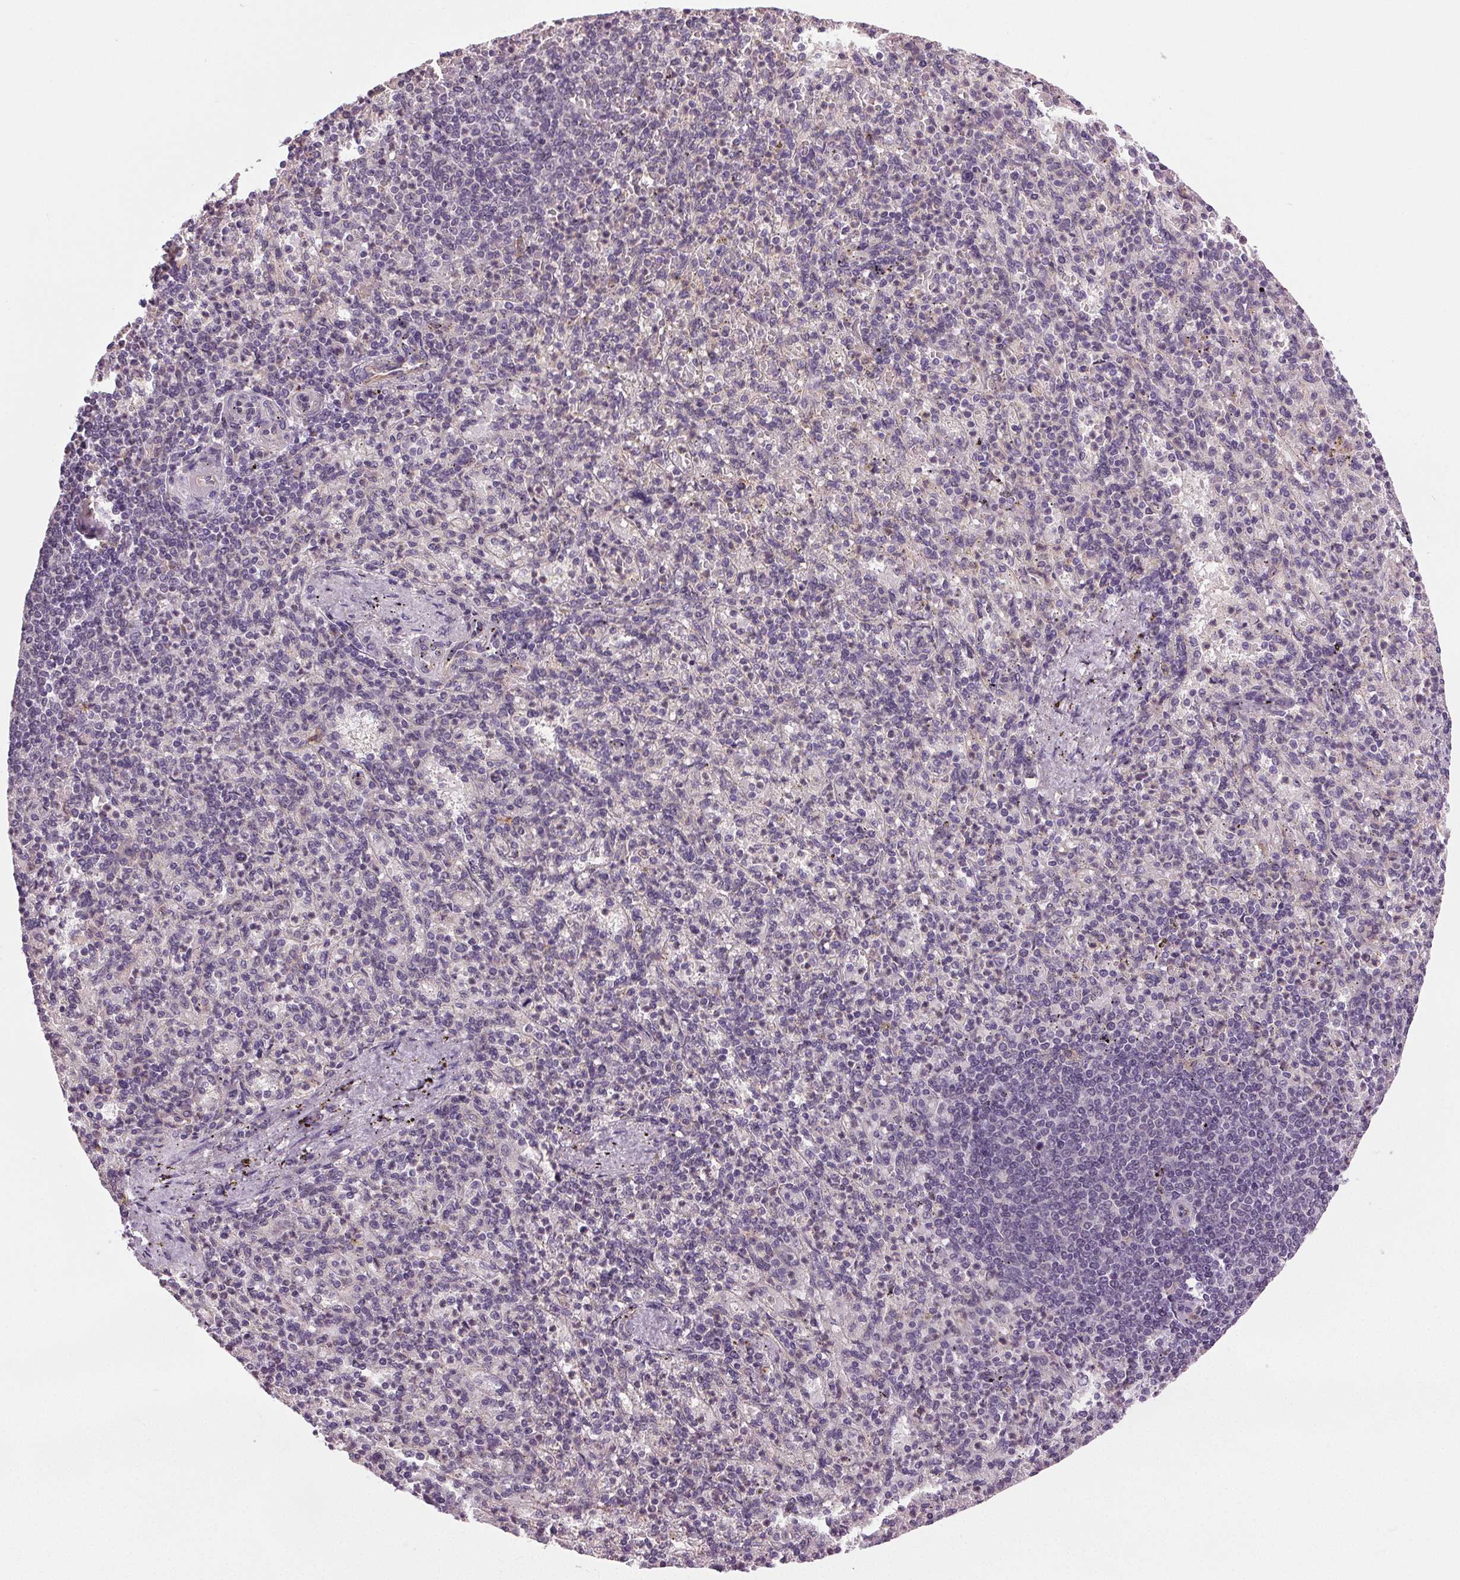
{"staining": {"intensity": "negative", "quantity": "none", "location": "none"}, "tissue": "spleen", "cell_type": "Cells in red pulp", "image_type": "normal", "snomed": [{"axis": "morphology", "description": "Normal tissue, NOS"}, {"axis": "topography", "description": "Spleen"}], "caption": "An image of spleen stained for a protein reveals no brown staining in cells in red pulp. Brightfield microscopy of immunohistochemistry stained with DAB (3,3'-diaminobenzidine) (brown) and hematoxylin (blue), captured at high magnification.", "gene": "BSDC1", "patient": {"sex": "female", "age": 74}}